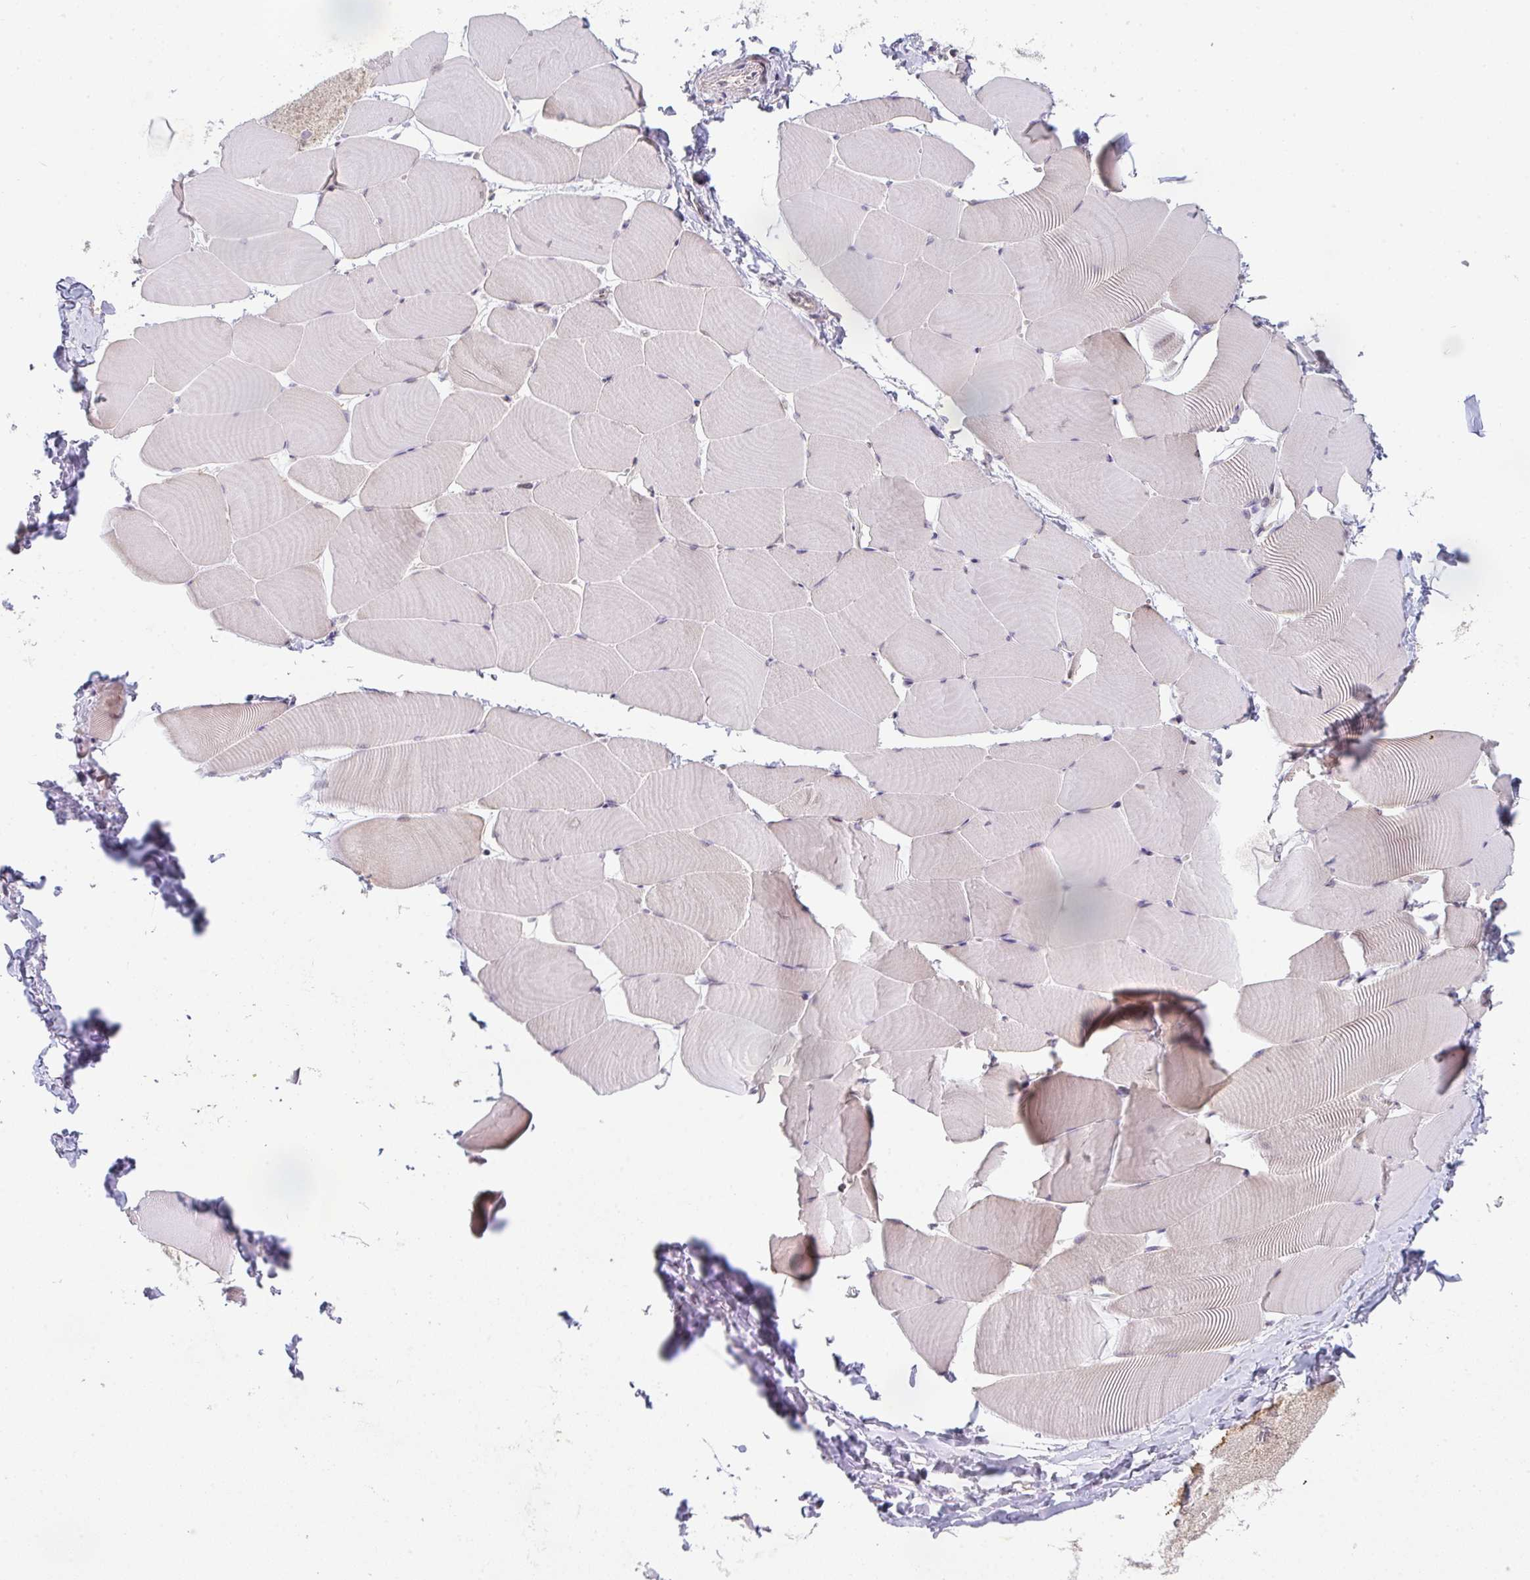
{"staining": {"intensity": "weak", "quantity": "<25%", "location": "cytoplasmic/membranous"}, "tissue": "skeletal muscle", "cell_type": "Myocytes", "image_type": "normal", "snomed": [{"axis": "morphology", "description": "Normal tissue, NOS"}, {"axis": "topography", "description": "Skeletal muscle"}], "caption": "High magnification brightfield microscopy of normal skeletal muscle stained with DAB (3,3'-diaminobenzidine) (brown) and counterstained with hematoxylin (blue): myocytes show no significant positivity. The staining was performed using DAB to visualize the protein expression in brown, while the nuclei were stained in blue with hematoxylin (Magnification: 20x).", "gene": "TNFRSF10A", "patient": {"sex": "male", "age": 25}}